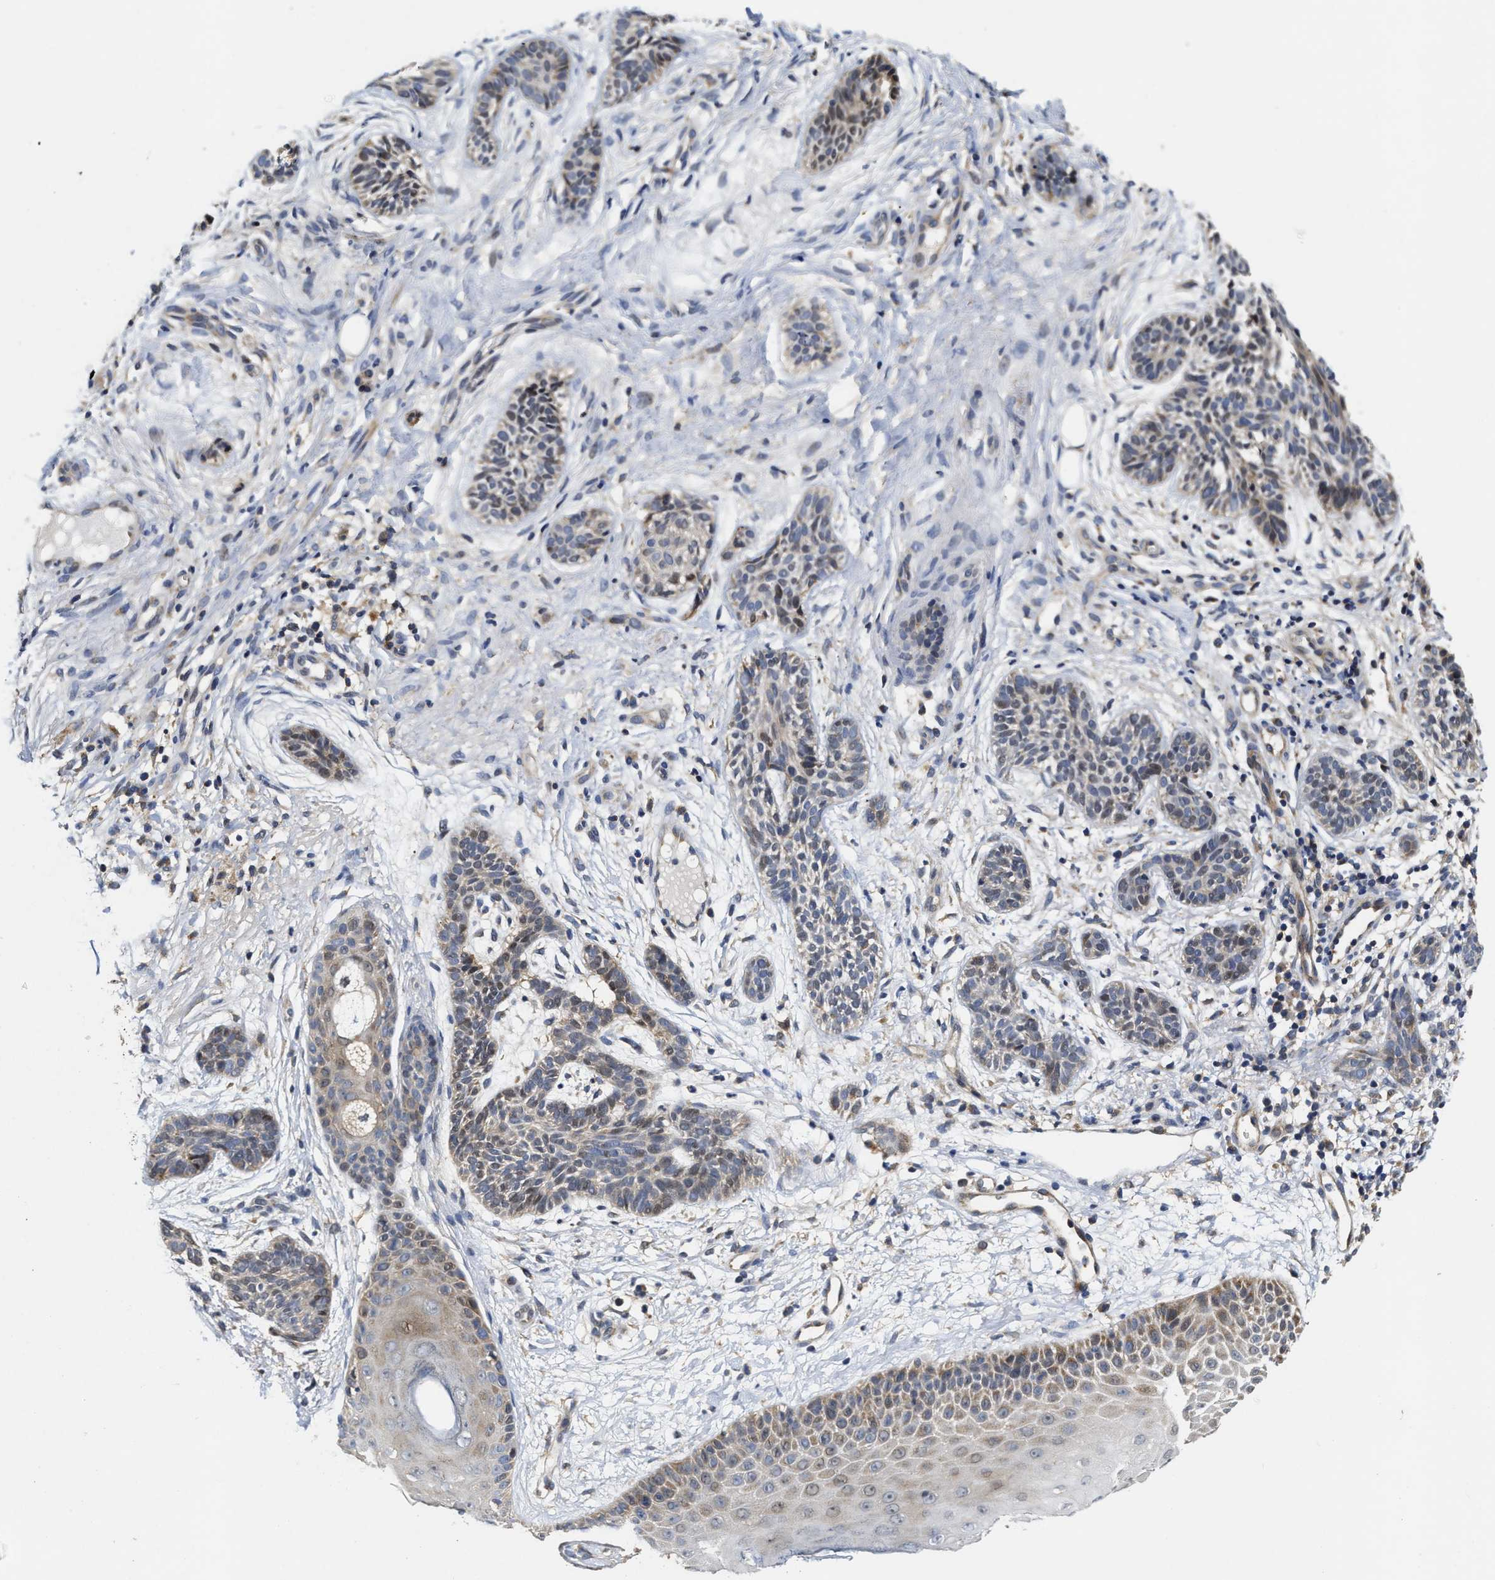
{"staining": {"intensity": "weak", "quantity": "<25%", "location": "cytoplasmic/membranous"}, "tissue": "skin cancer", "cell_type": "Tumor cells", "image_type": "cancer", "snomed": [{"axis": "morphology", "description": "Normal tissue, NOS"}, {"axis": "morphology", "description": "Basal cell carcinoma"}, {"axis": "topography", "description": "Skin"}], "caption": "IHC micrograph of human skin basal cell carcinoma stained for a protein (brown), which reveals no expression in tumor cells.", "gene": "SCYL2", "patient": {"sex": "male", "age": 63}}